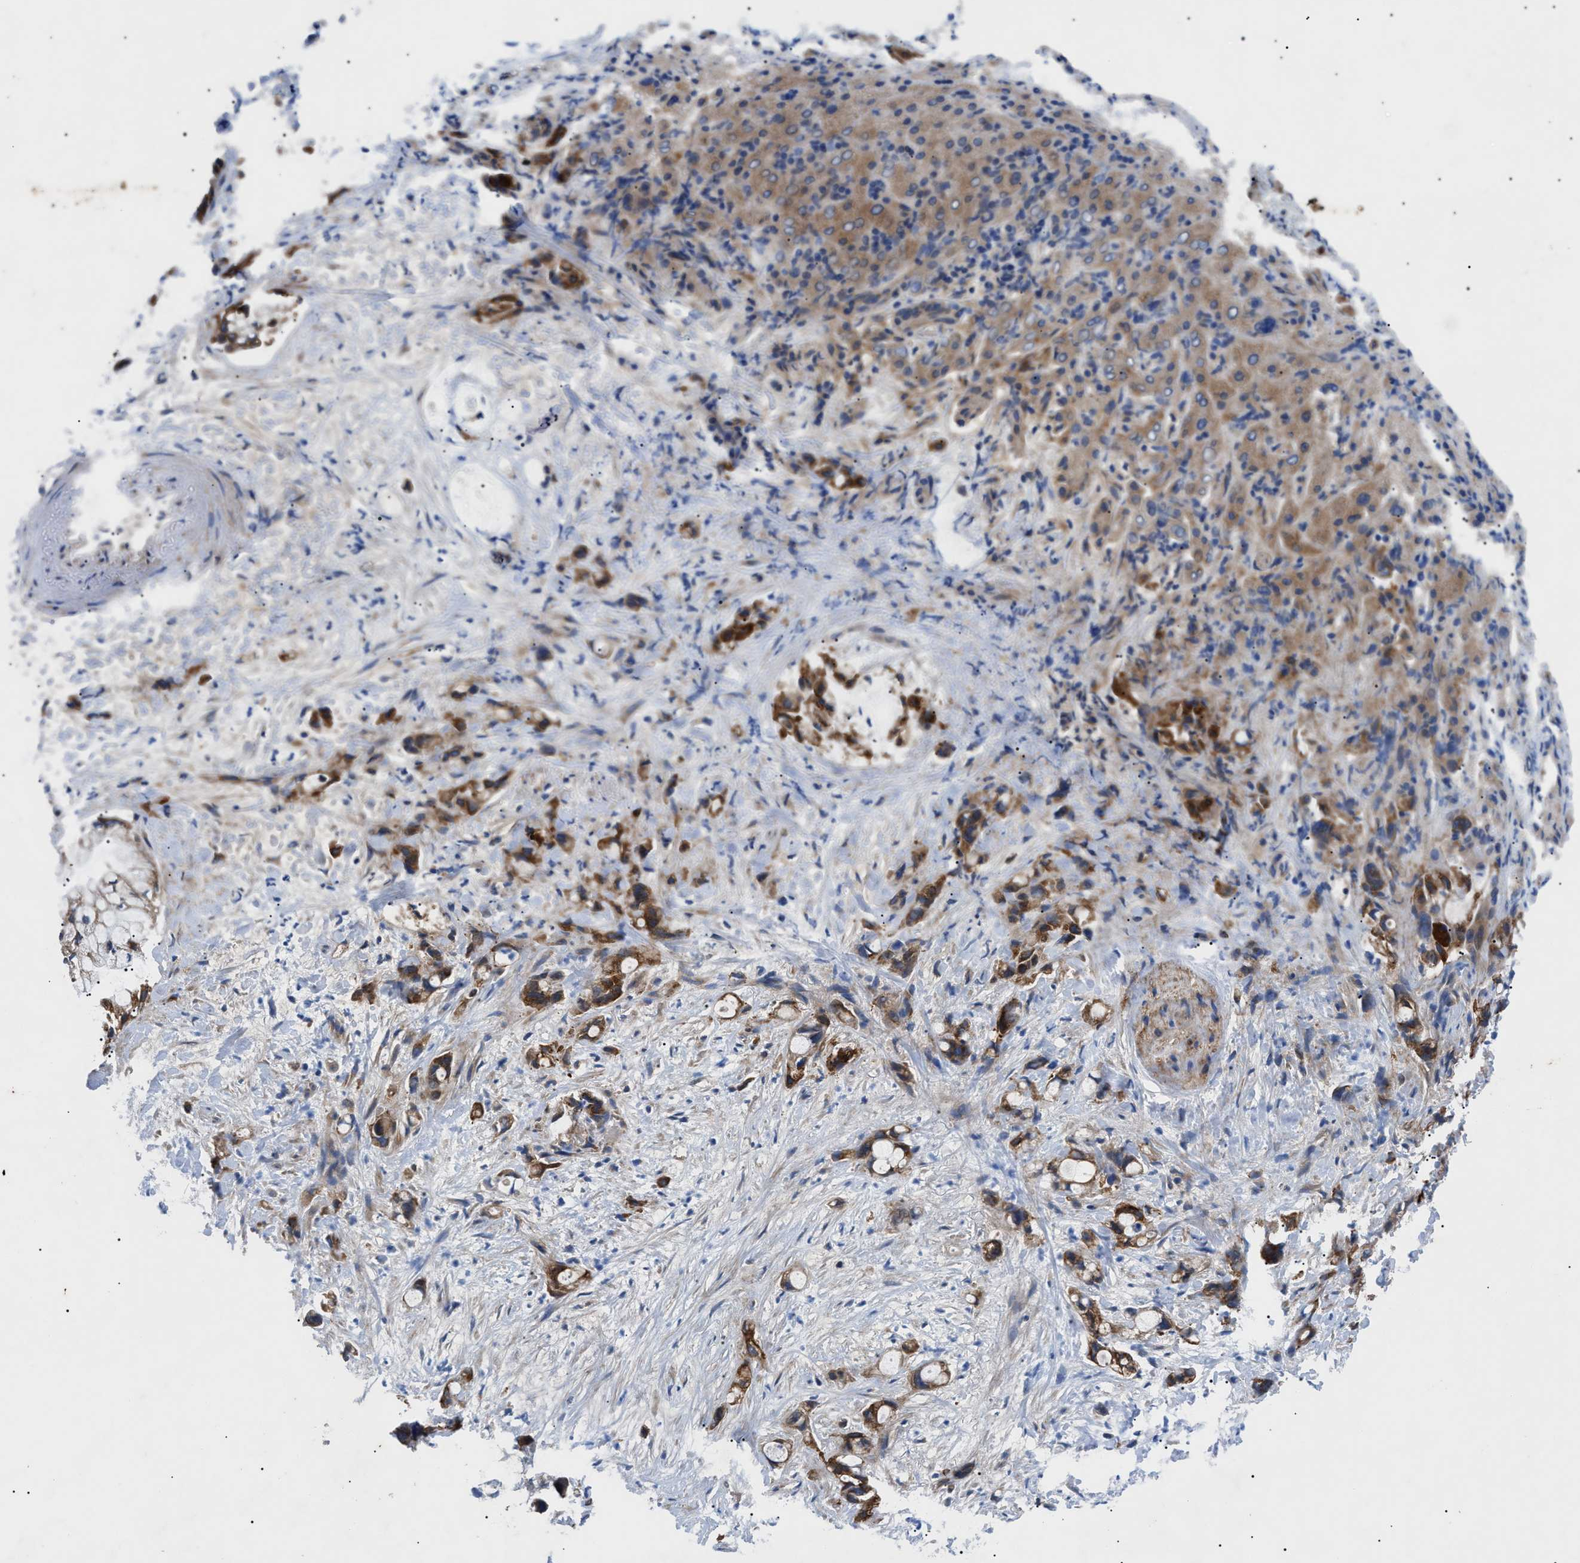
{"staining": {"intensity": "moderate", "quantity": ">75%", "location": "cytoplasmic/membranous"}, "tissue": "liver cancer", "cell_type": "Tumor cells", "image_type": "cancer", "snomed": [{"axis": "morphology", "description": "Cholangiocarcinoma"}, {"axis": "topography", "description": "Liver"}], "caption": "Immunohistochemical staining of liver cholangiocarcinoma exhibits moderate cytoplasmic/membranous protein expression in about >75% of tumor cells.", "gene": "HSPB8", "patient": {"sex": "female", "age": 72}}